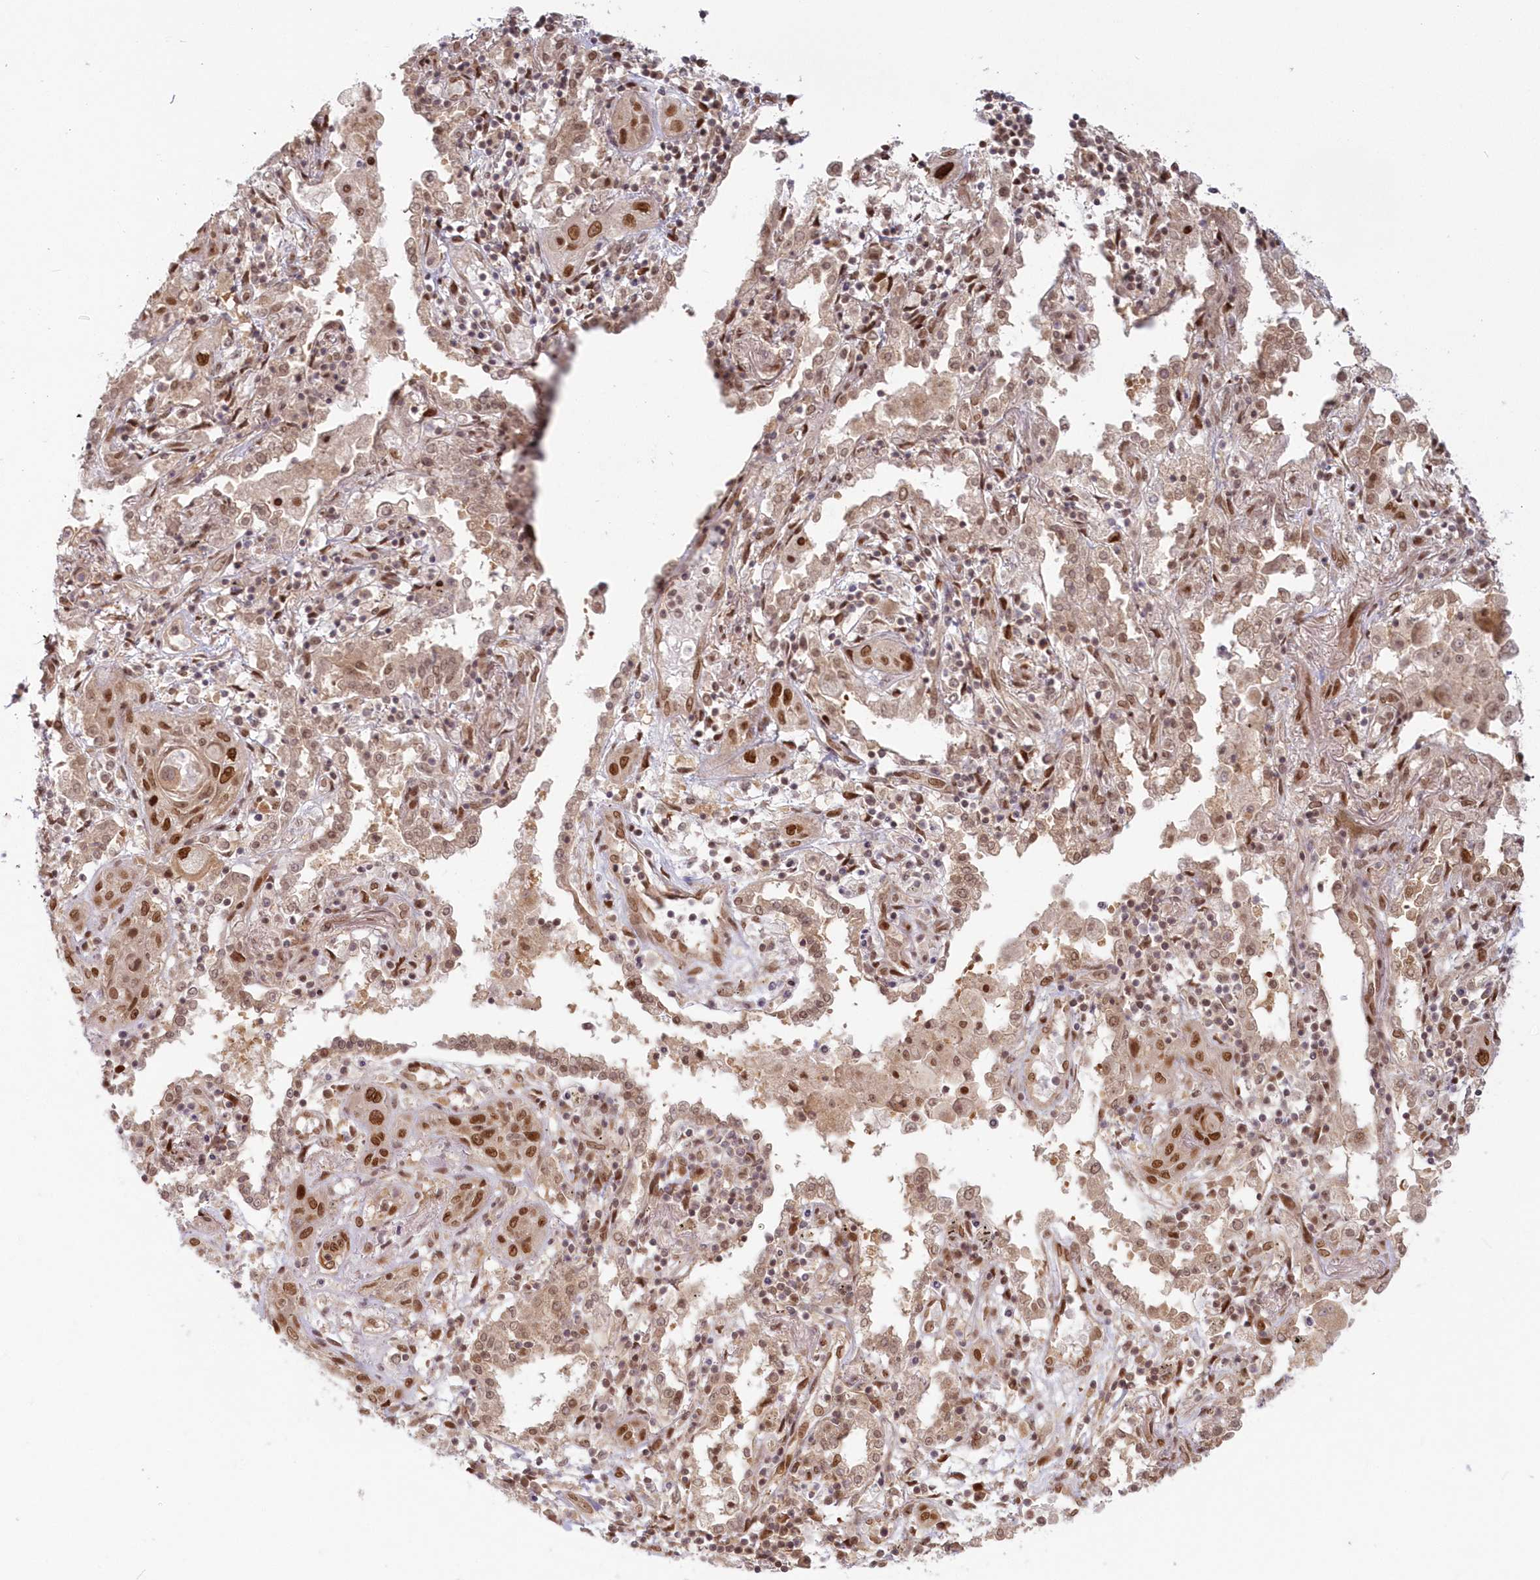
{"staining": {"intensity": "moderate", "quantity": ">75%", "location": "nuclear"}, "tissue": "lung cancer", "cell_type": "Tumor cells", "image_type": "cancer", "snomed": [{"axis": "morphology", "description": "Squamous cell carcinoma, NOS"}, {"axis": "topography", "description": "Lung"}], "caption": "Tumor cells exhibit medium levels of moderate nuclear staining in about >75% of cells in human lung squamous cell carcinoma. The staining was performed using DAB, with brown indicating positive protein expression. Nuclei are stained blue with hematoxylin.", "gene": "TOGARAM2", "patient": {"sex": "female", "age": 47}}